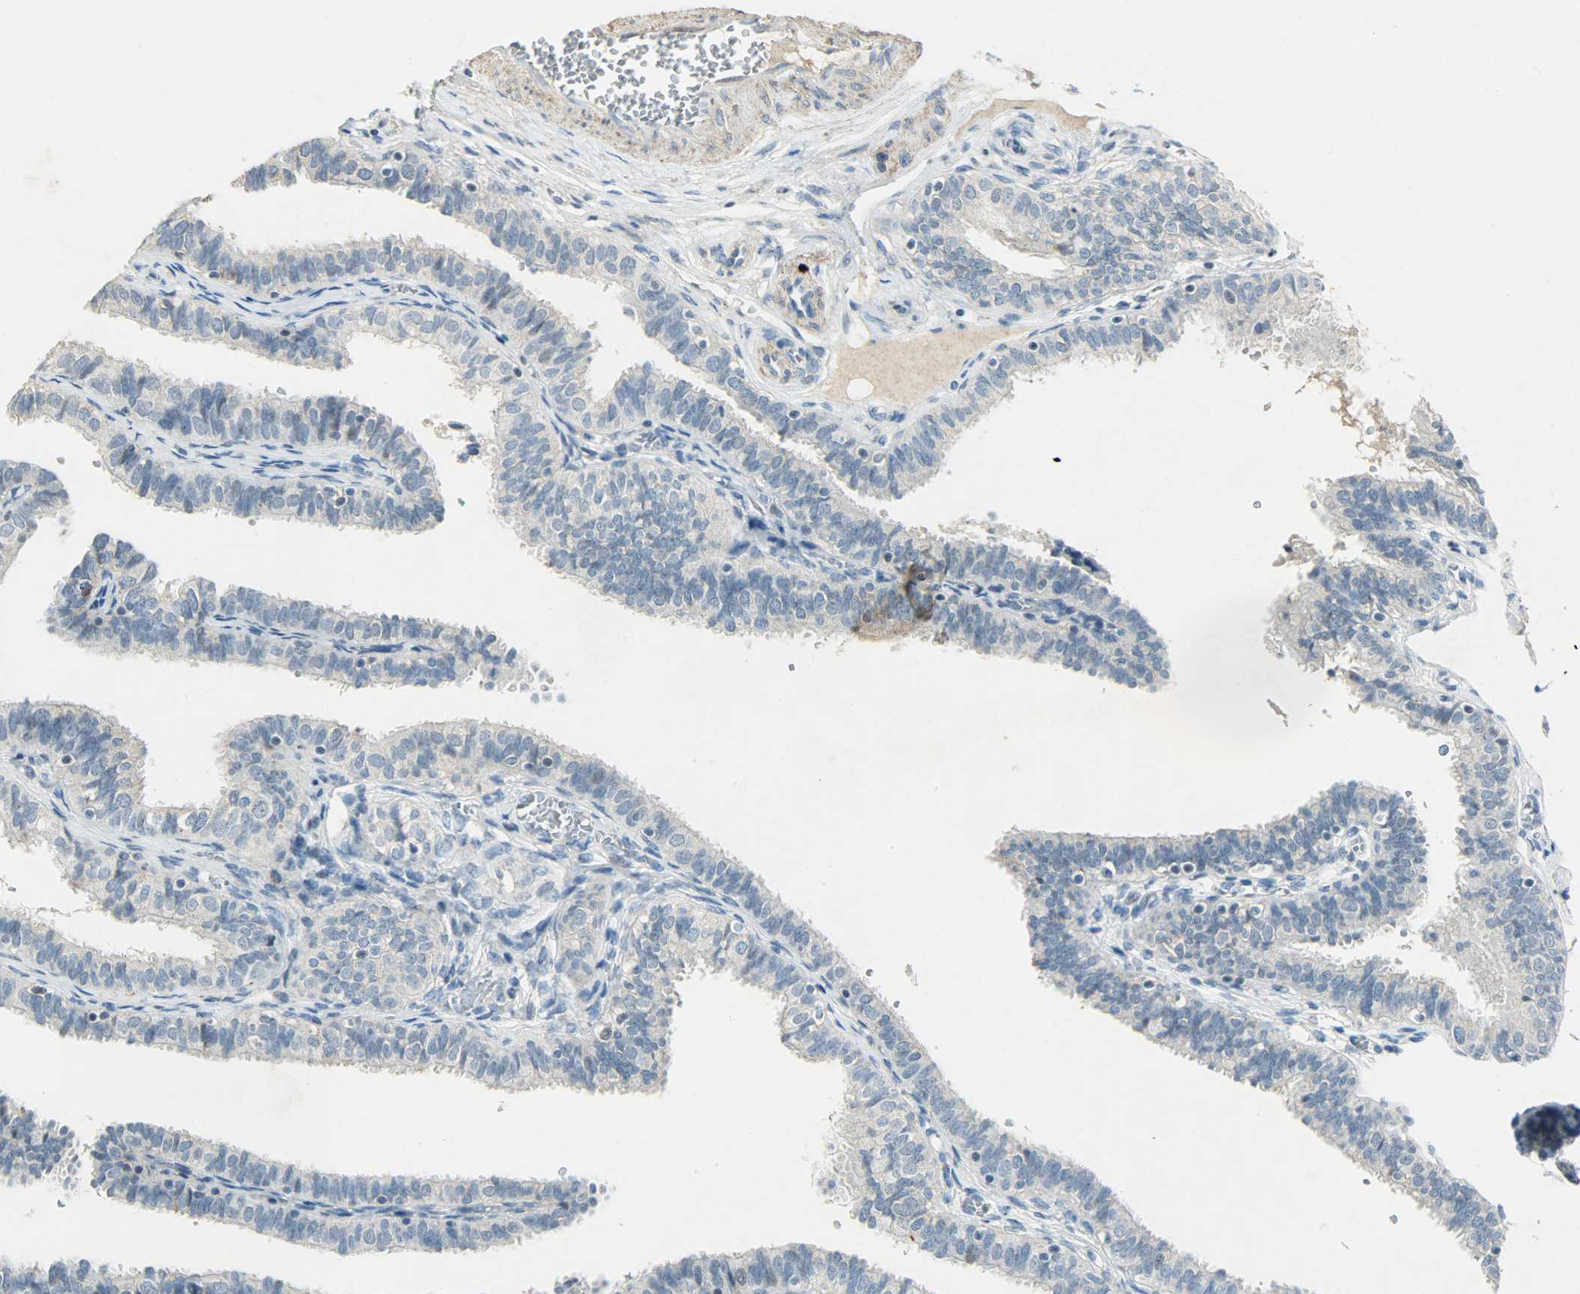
{"staining": {"intensity": "weak", "quantity": "<25%", "location": "nuclear"}, "tissue": "fallopian tube", "cell_type": "Glandular cells", "image_type": "normal", "snomed": [{"axis": "morphology", "description": "Normal tissue, NOS"}, {"axis": "topography", "description": "Fallopian tube"}], "caption": "Immunohistochemistry (IHC) micrograph of unremarkable fallopian tube: fallopian tube stained with DAB demonstrates no significant protein positivity in glandular cells.", "gene": "AURKB", "patient": {"sex": "female", "age": 46}}